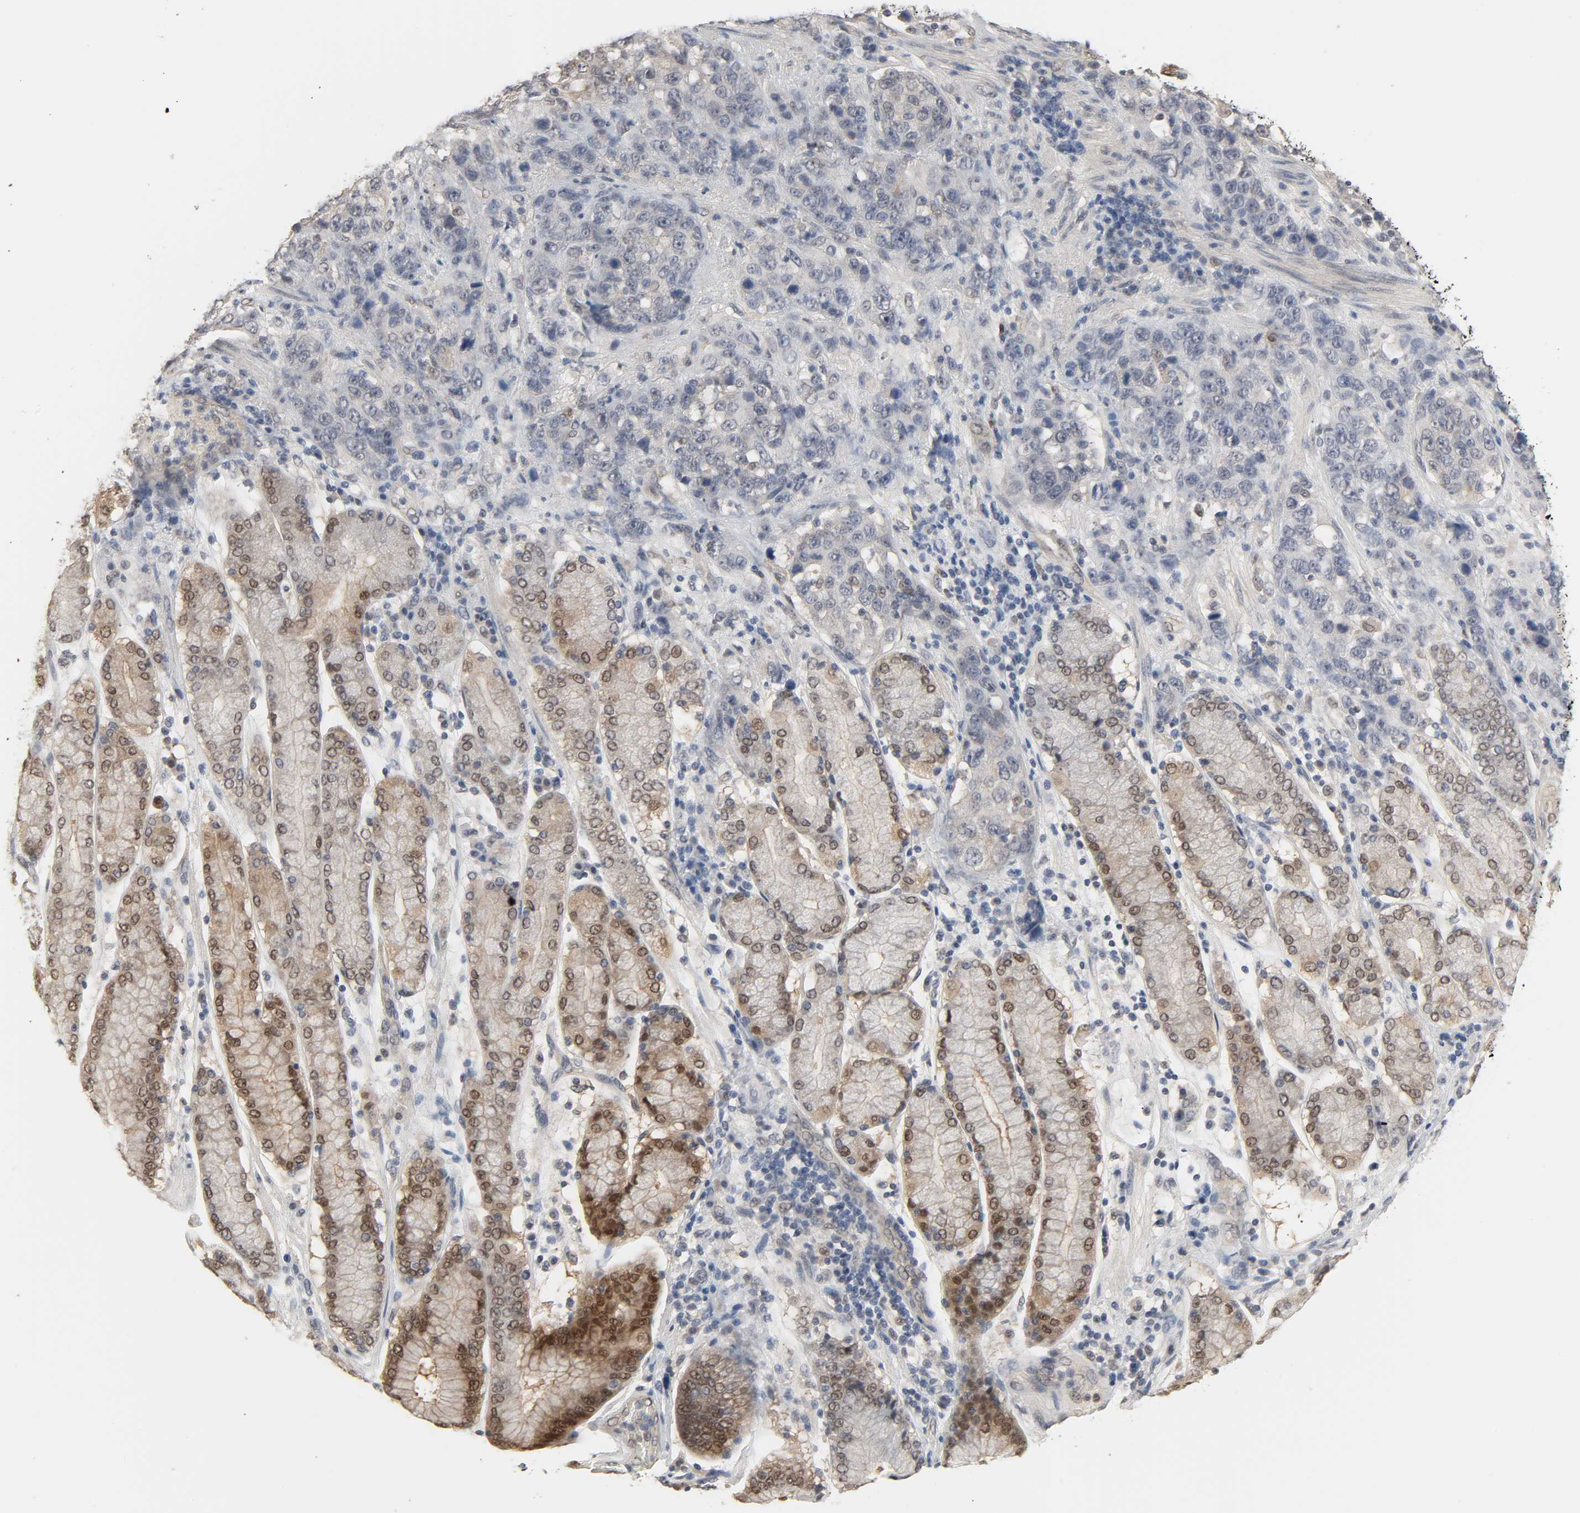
{"staining": {"intensity": "weak", "quantity": "<25%", "location": "cytoplasmic/membranous"}, "tissue": "stomach cancer", "cell_type": "Tumor cells", "image_type": "cancer", "snomed": [{"axis": "morphology", "description": "Normal tissue, NOS"}, {"axis": "morphology", "description": "Adenocarcinoma, NOS"}, {"axis": "topography", "description": "Stomach"}], "caption": "IHC of stomach cancer (adenocarcinoma) demonstrates no staining in tumor cells. (DAB (3,3'-diaminobenzidine) immunohistochemistry (IHC) visualized using brightfield microscopy, high magnification).", "gene": "ACSS2", "patient": {"sex": "male", "age": 48}}